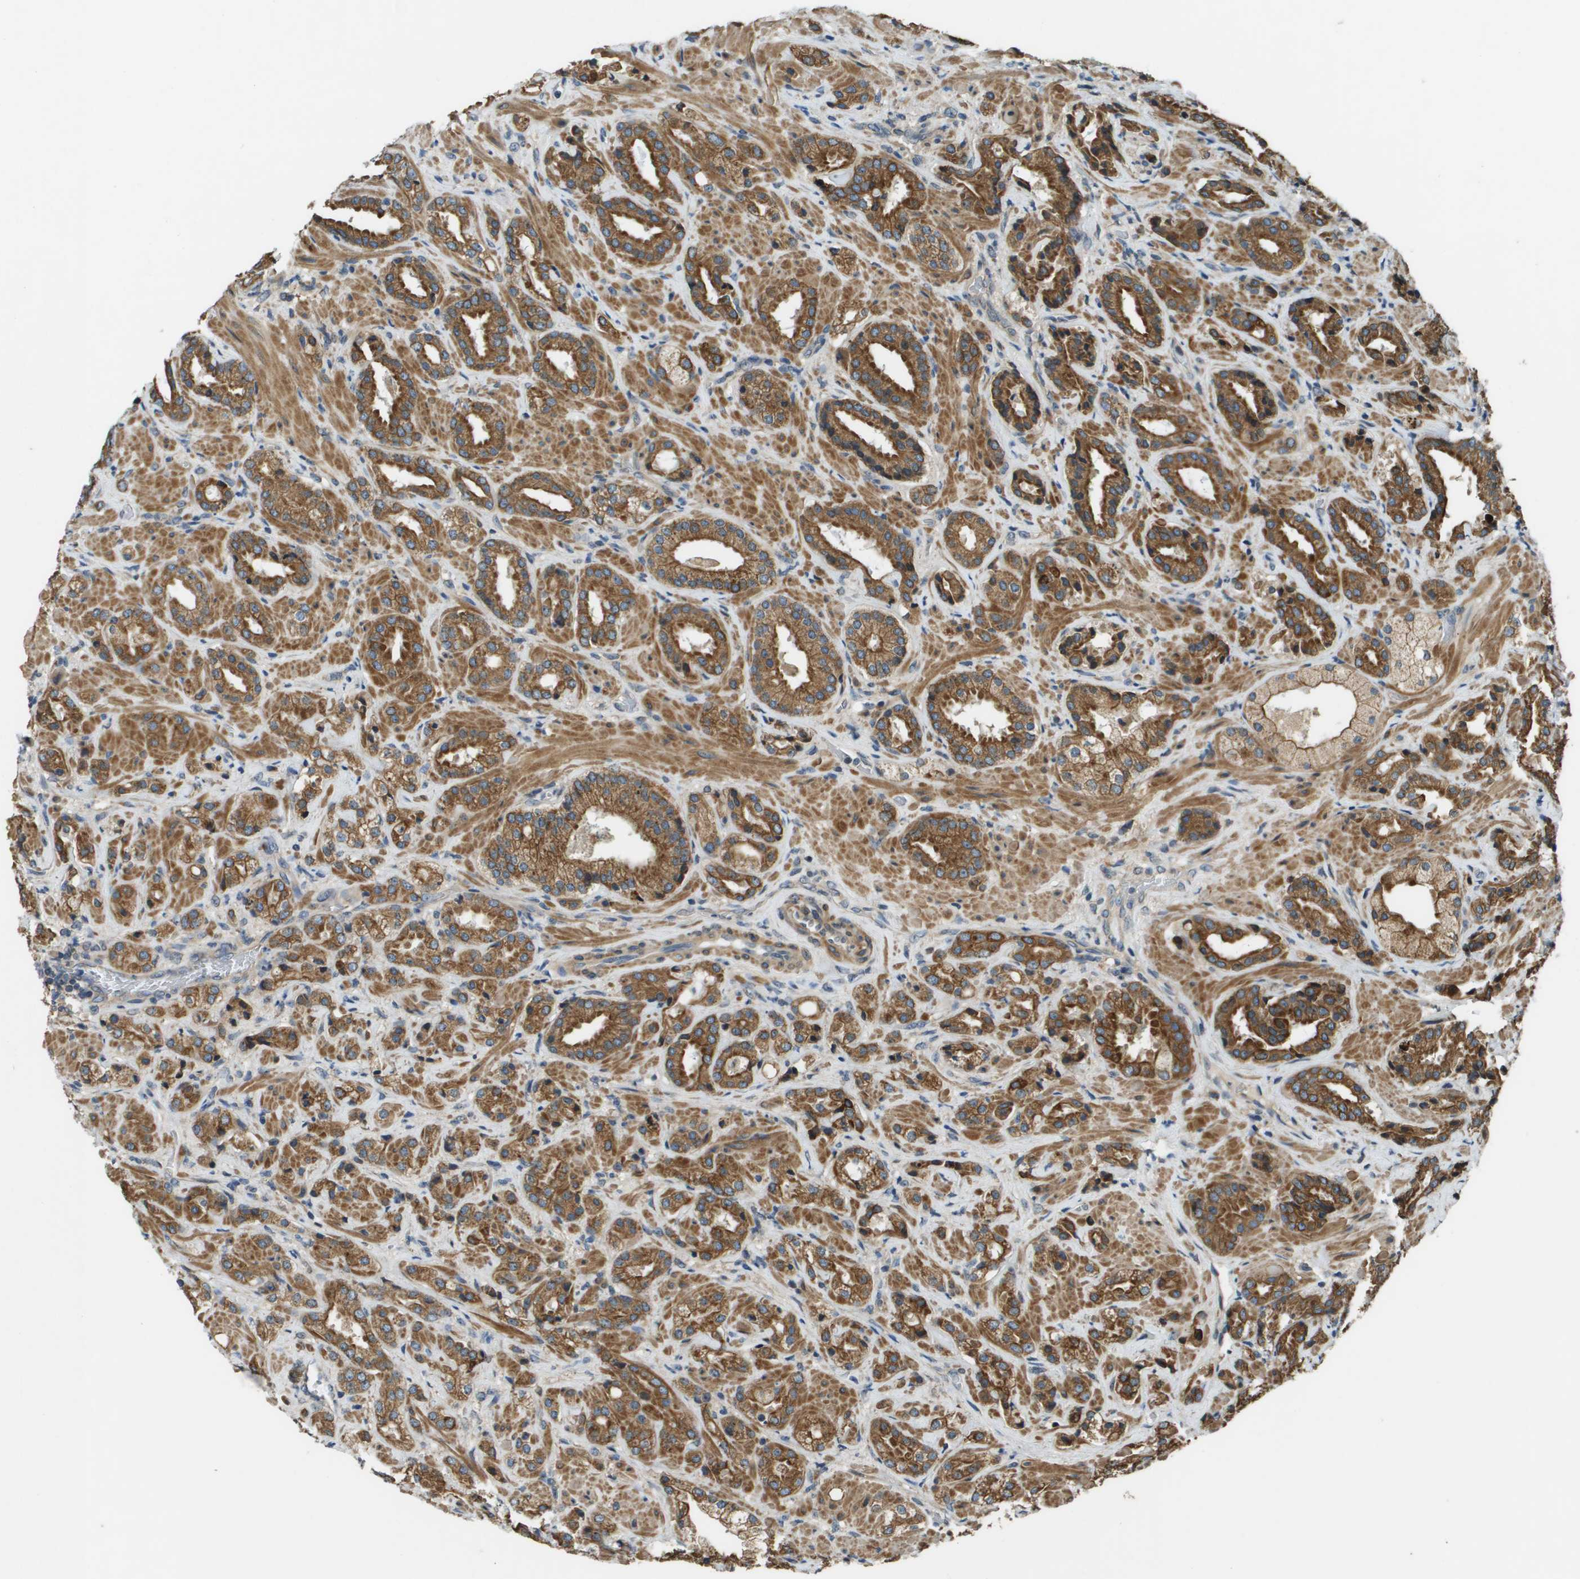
{"staining": {"intensity": "strong", "quantity": ">75%", "location": "cytoplasmic/membranous"}, "tissue": "prostate cancer", "cell_type": "Tumor cells", "image_type": "cancer", "snomed": [{"axis": "morphology", "description": "Adenocarcinoma, High grade"}, {"axis": "topography", "description": "Prostate"}], "caption": "Protein staining of prostate adenocarcinoma (high-grade) tissue exhibits strong cytoplasmic/membranous expression in about >75% of tumor cells. Ihc stains the protein in brown and the nuclei are stained blue.", "gene": "CDKN2C", "patient": {"sex": "male", "age": 64}}